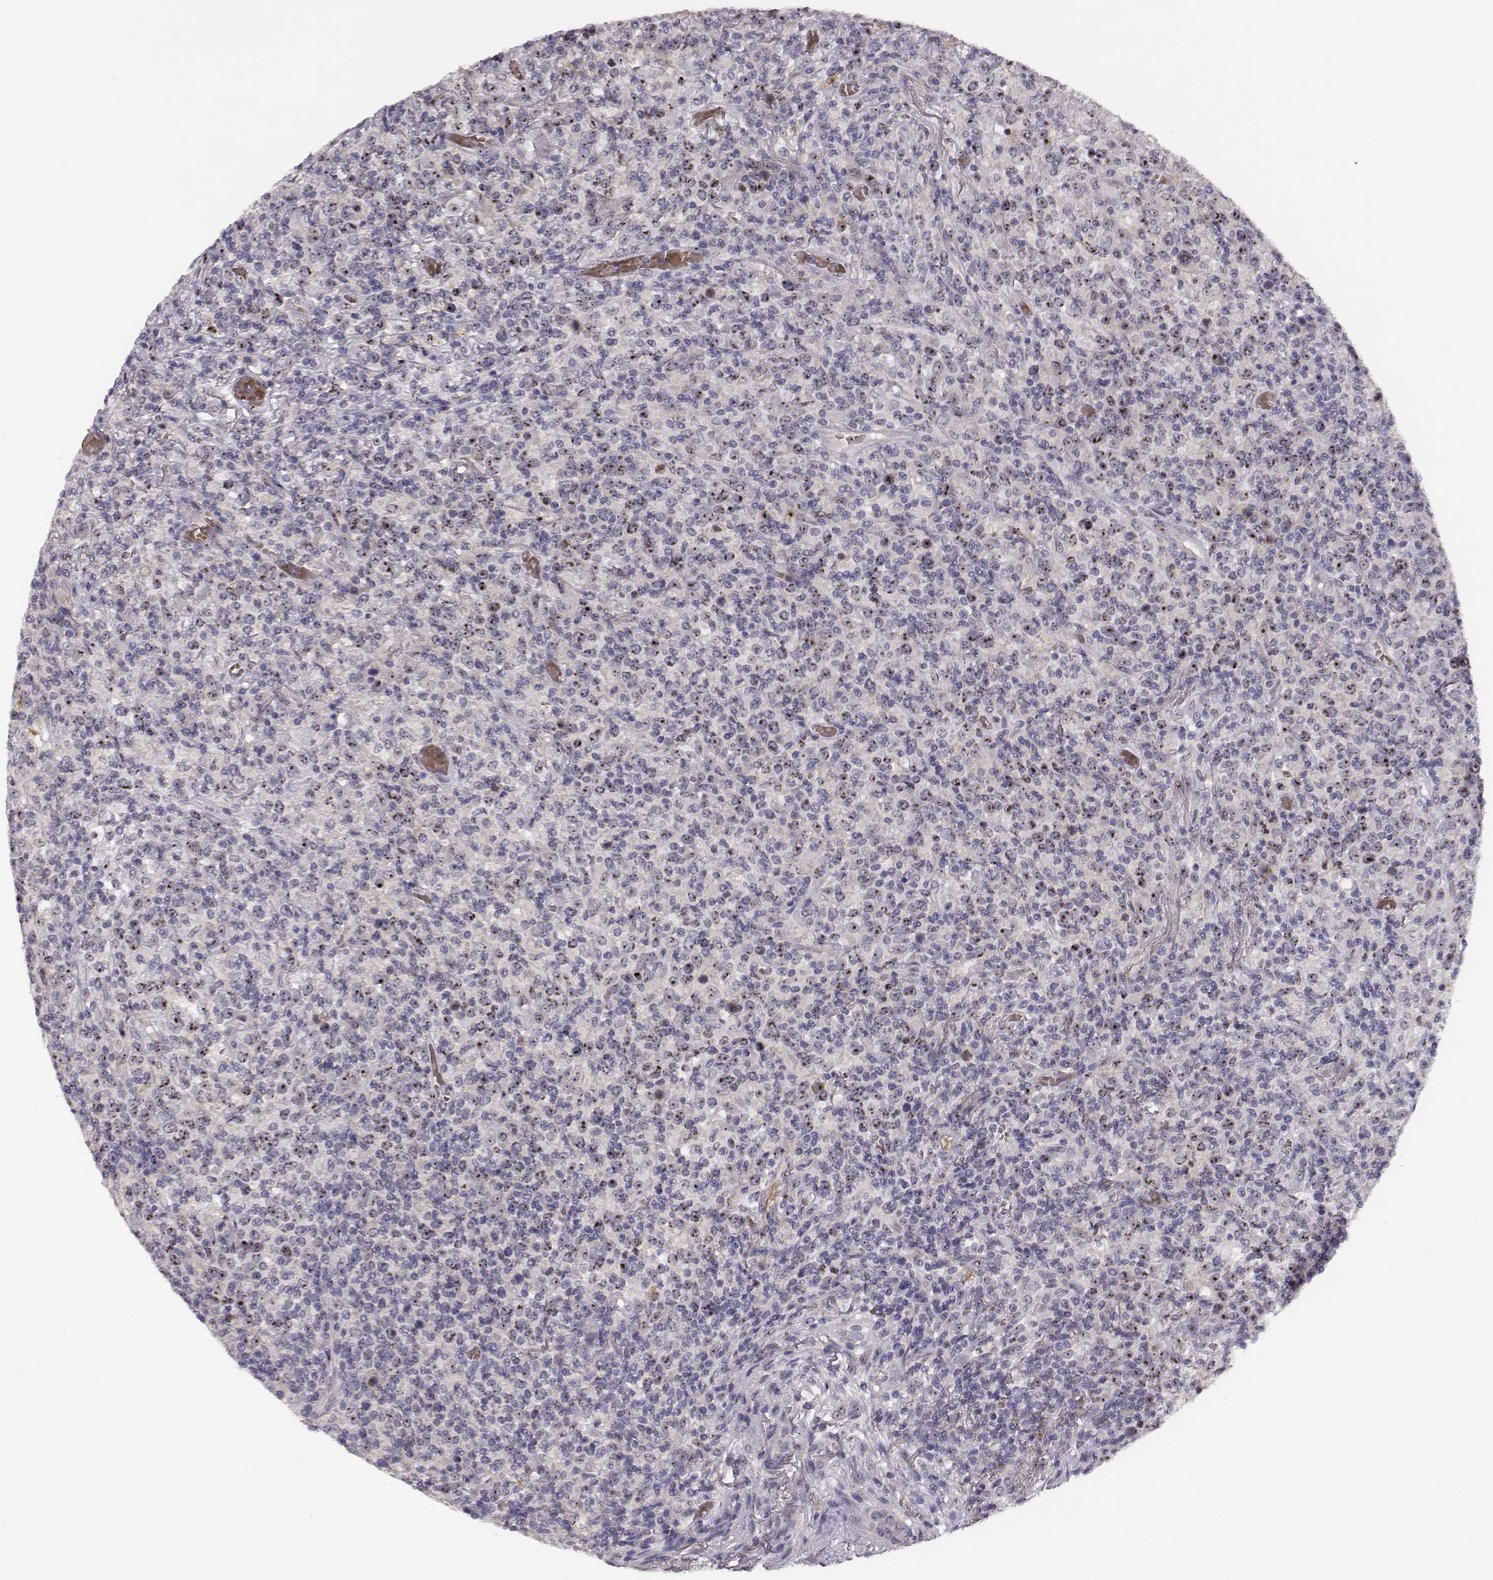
{"staining": {"intensity": "strong", "quantity": "25%-75%", "location": "nuclear"}, "tissue": "lymphoma", "cell_type": "Tumor cells", "image_type": "cancer", "snomed": [{"axis": "morphology", "description": "Malignant lymphoma, non-Hodgkin's type, High grade"}, {"axis": "topography", "description": "Lung"}], "caption": "Tumor cells show high levels of strong nuclear positivity in approximately 25%-75% of cells in malignant lymphoma, non-Hodgkin's type (high-grade).", "gene": "NIFK", "patient": {"sex": "male", "age": 79}}